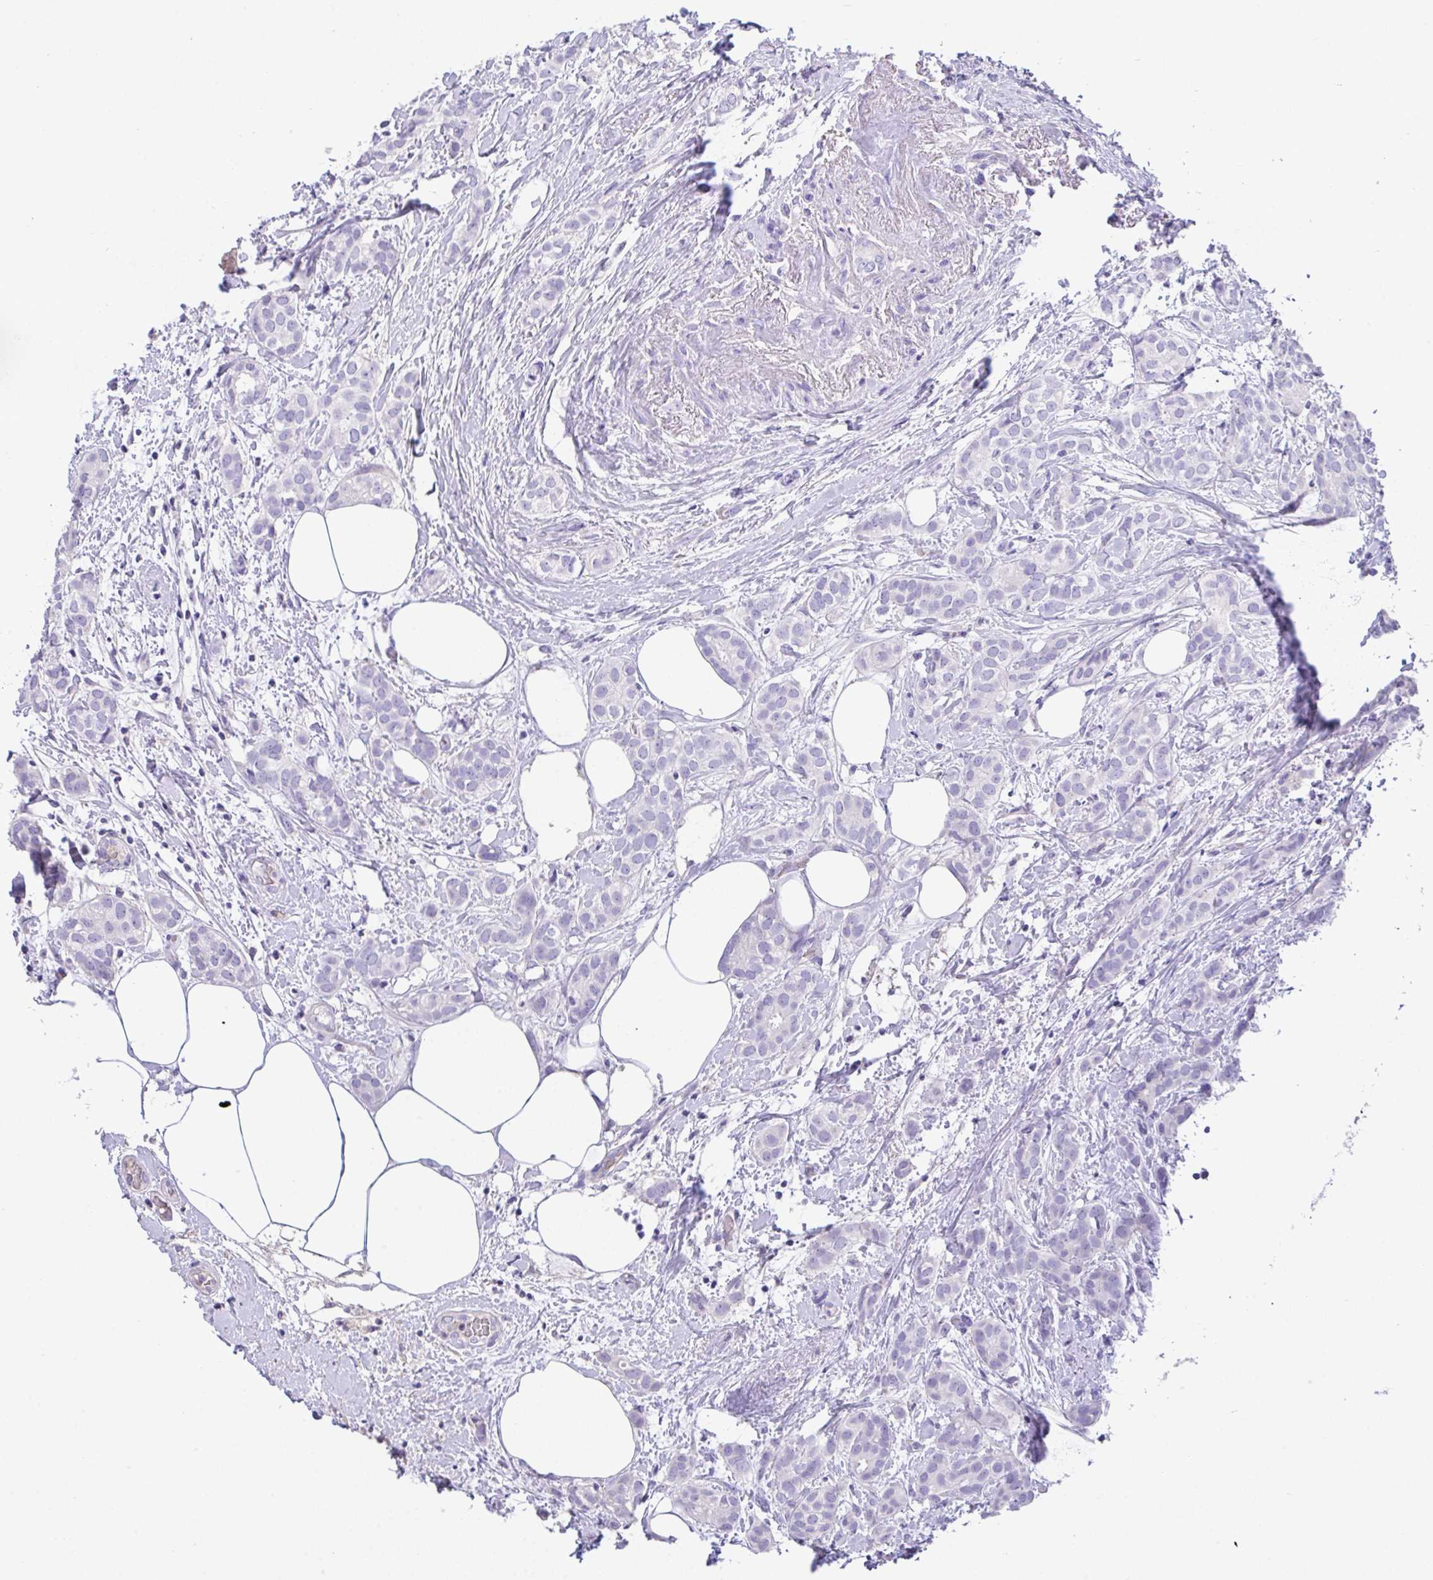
{"staining": {"intensity": "negative", "quantity": "none", "location": "none"}, "tissue": "breast cancer", "cell_type": "Tumor cells", "image_type": "cancer", "snomed": [{"axis": "morphology", "description": "Duct carcinoma"}, {"axis": "topography", "description": "Breast"}], "caption": "DAB (3,3'-diaminobenzidine) immunohistochemical staining of breast cancer (invasive ductal carcinoma) displays no significant expression in tumor cells. The staining was performed using DAB (3,3'-diaminobenzidine) to visualize the protein expression in brown, while the nuclei were stained in blue with hematoxylin (Magnification: 20x).", "gene": "CA10", "patient": {"sex": "female", "age": 73}}